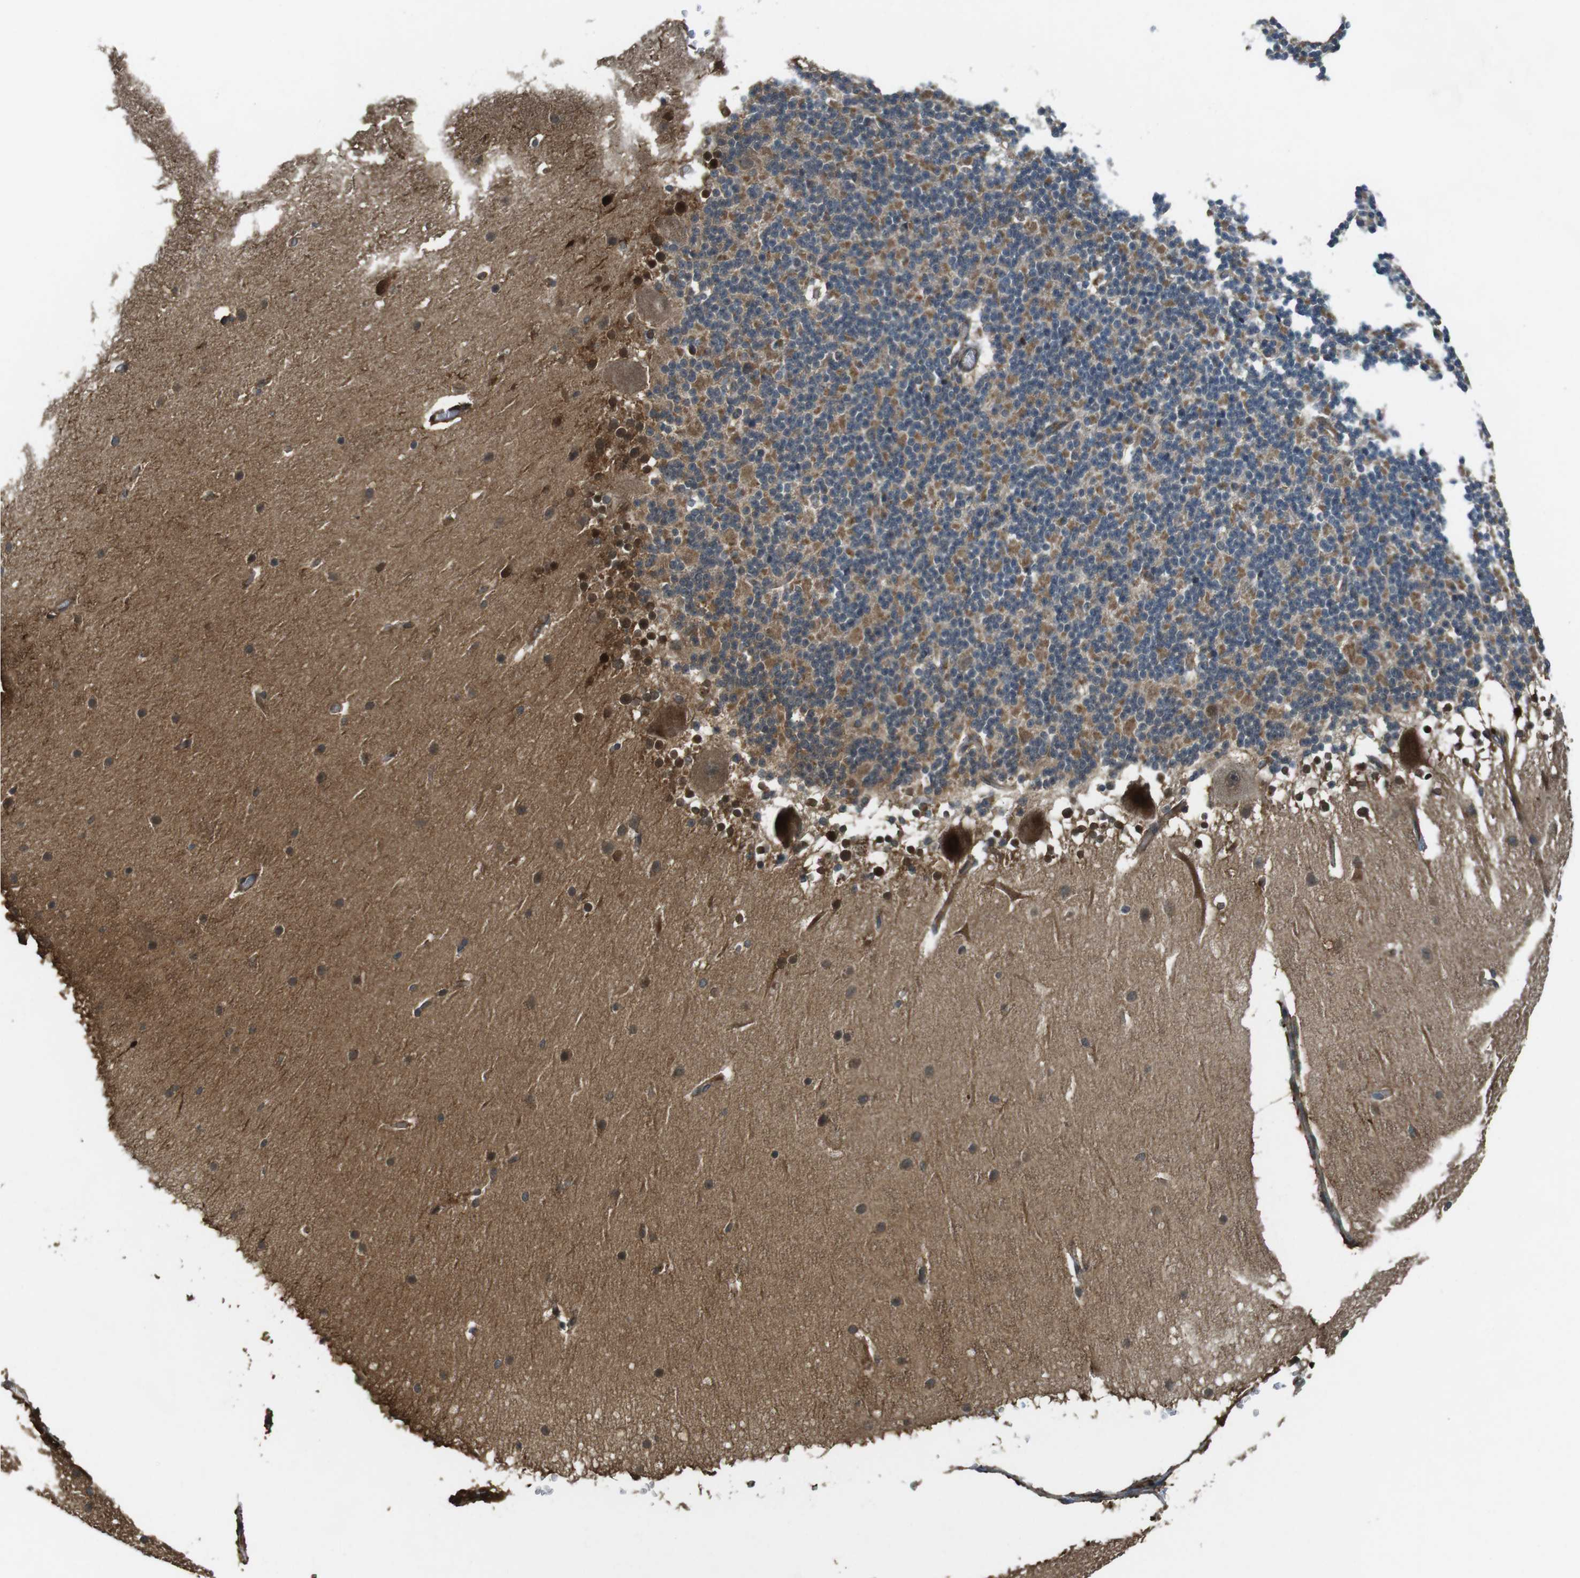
{"staining": {"intensity": "moderate", "quantity": "25%-75%", "location": "cytoplasmic/membranous"}, "tissue": "cerebellum", "cell_type": "Cells in granular layer", "image_type": "normal", "snomed": [{"axis": "morphology", "description": "Normal tissue, NOS"}, {"axis": "topography", "description": "Cerebellum"}], "caption": "Protein expression analysis of benign cerebellum demonstrates moderate cytoplasmic/membranous staining in approximately 25%-75% of cells in granular layer. The staining was performed using DAB (3,3'-diaminobenzidine), with brown indicating positive protein expression. Nuclei are stained blue with hematoxylin.", "gene": "IFFO2", "patient": {"sex": "female", "age": 19}}